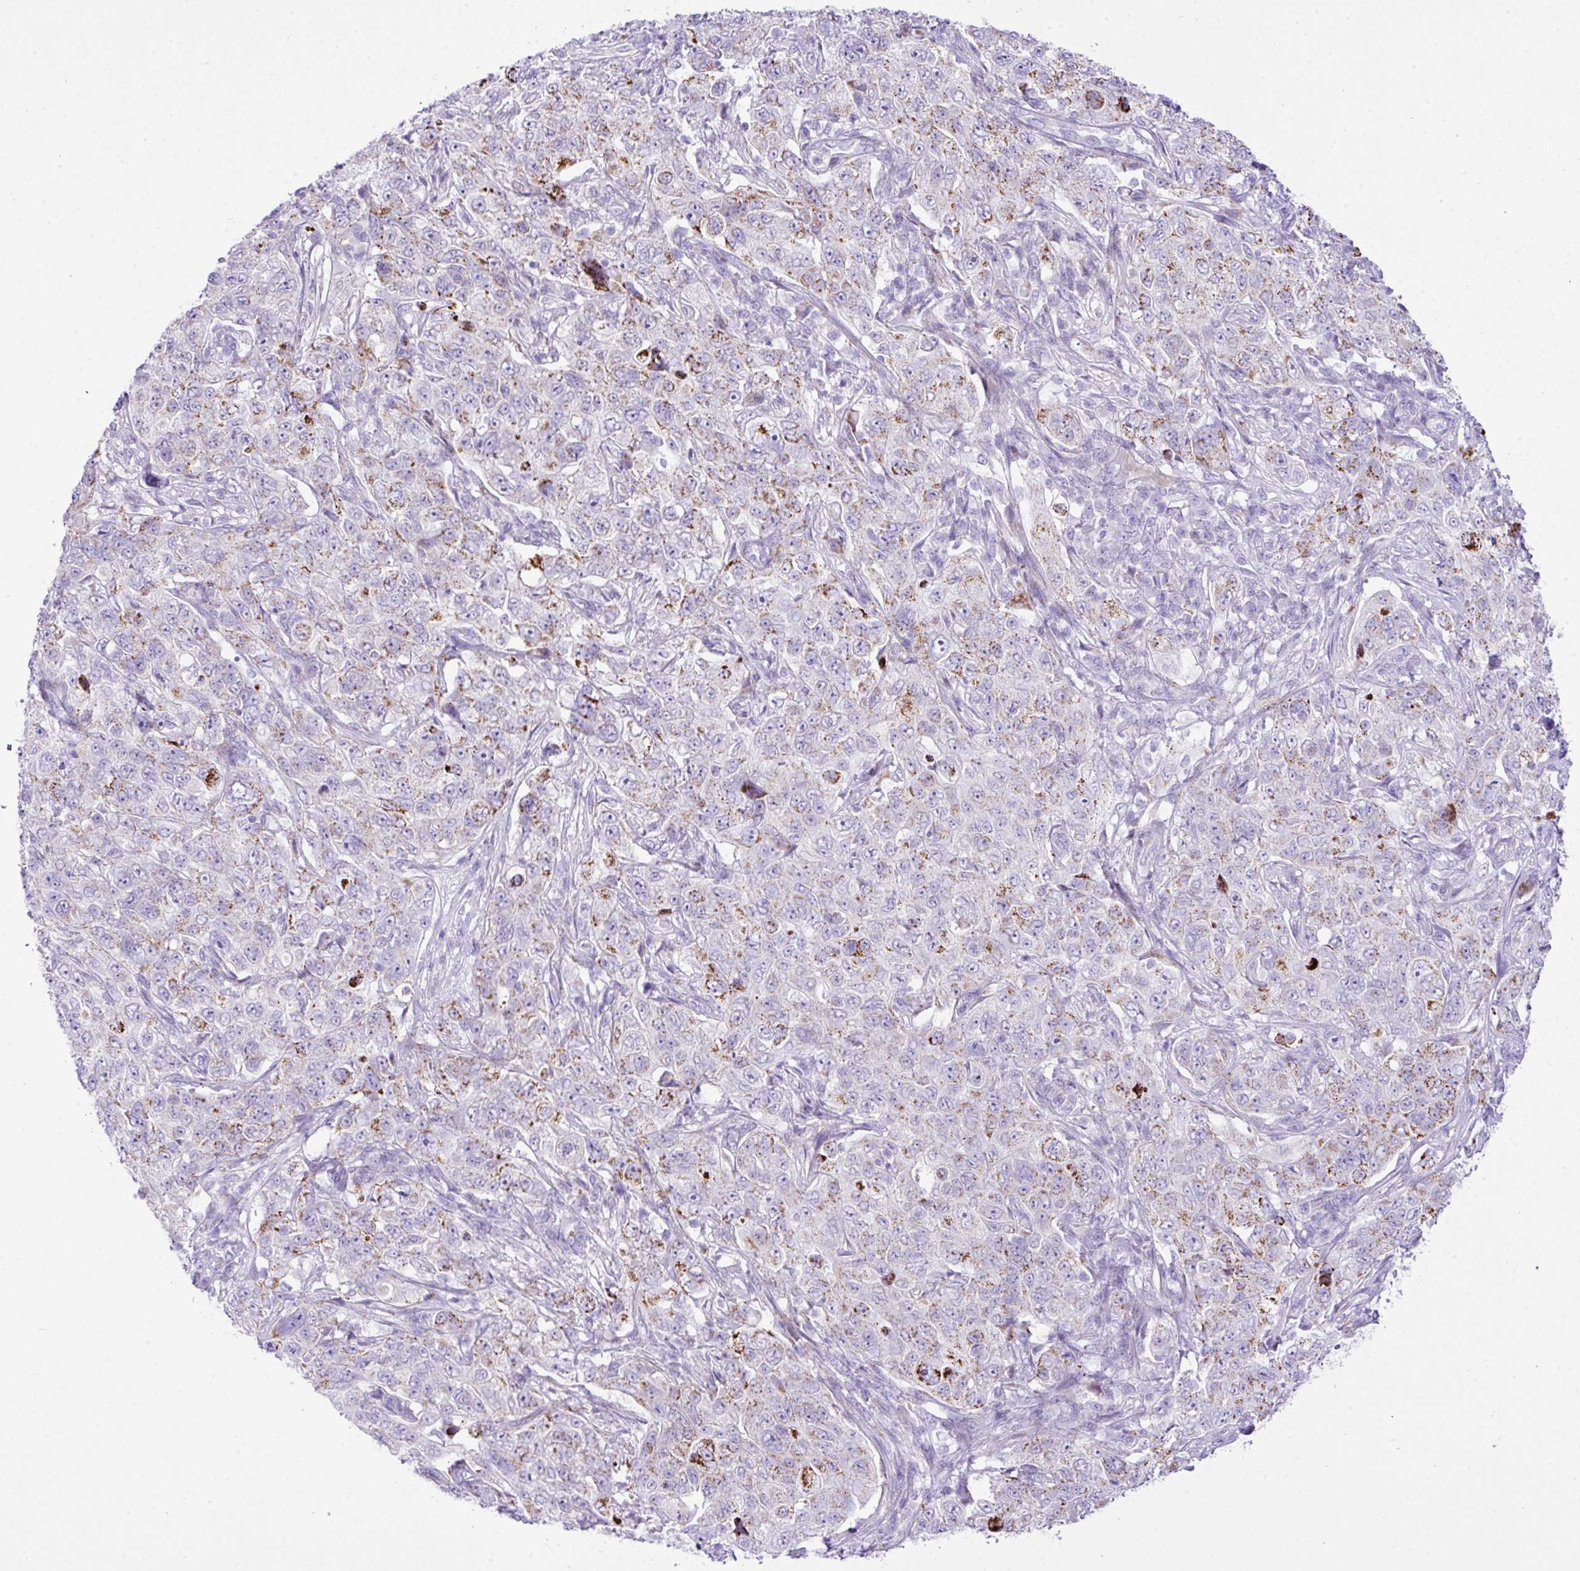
{"staining": {"intensity": "moderate", "quantity": "<25%", "location": "cytoplasmic/membranous"}, "tissue": "pancreatic cancer", "cell_type": "Tumor cells", "image_type": "cancer", "snomed": [{"axis": "morphology", "description": "Adenocarcinoma, NOS"}, {"axis": "topography", "description": "Pancreas"}], "caption": "Protein expression analysis of human adenocarcinoma (pancreatic) reveals moderate cytoplasmic/membranous positivity in approximately <25% of tumor cells. (DAB IHC, brown staining for protein, blue staining for nuclei).", "gene": "RCAN2", "patient": {"sex": "male", "age": 68}}